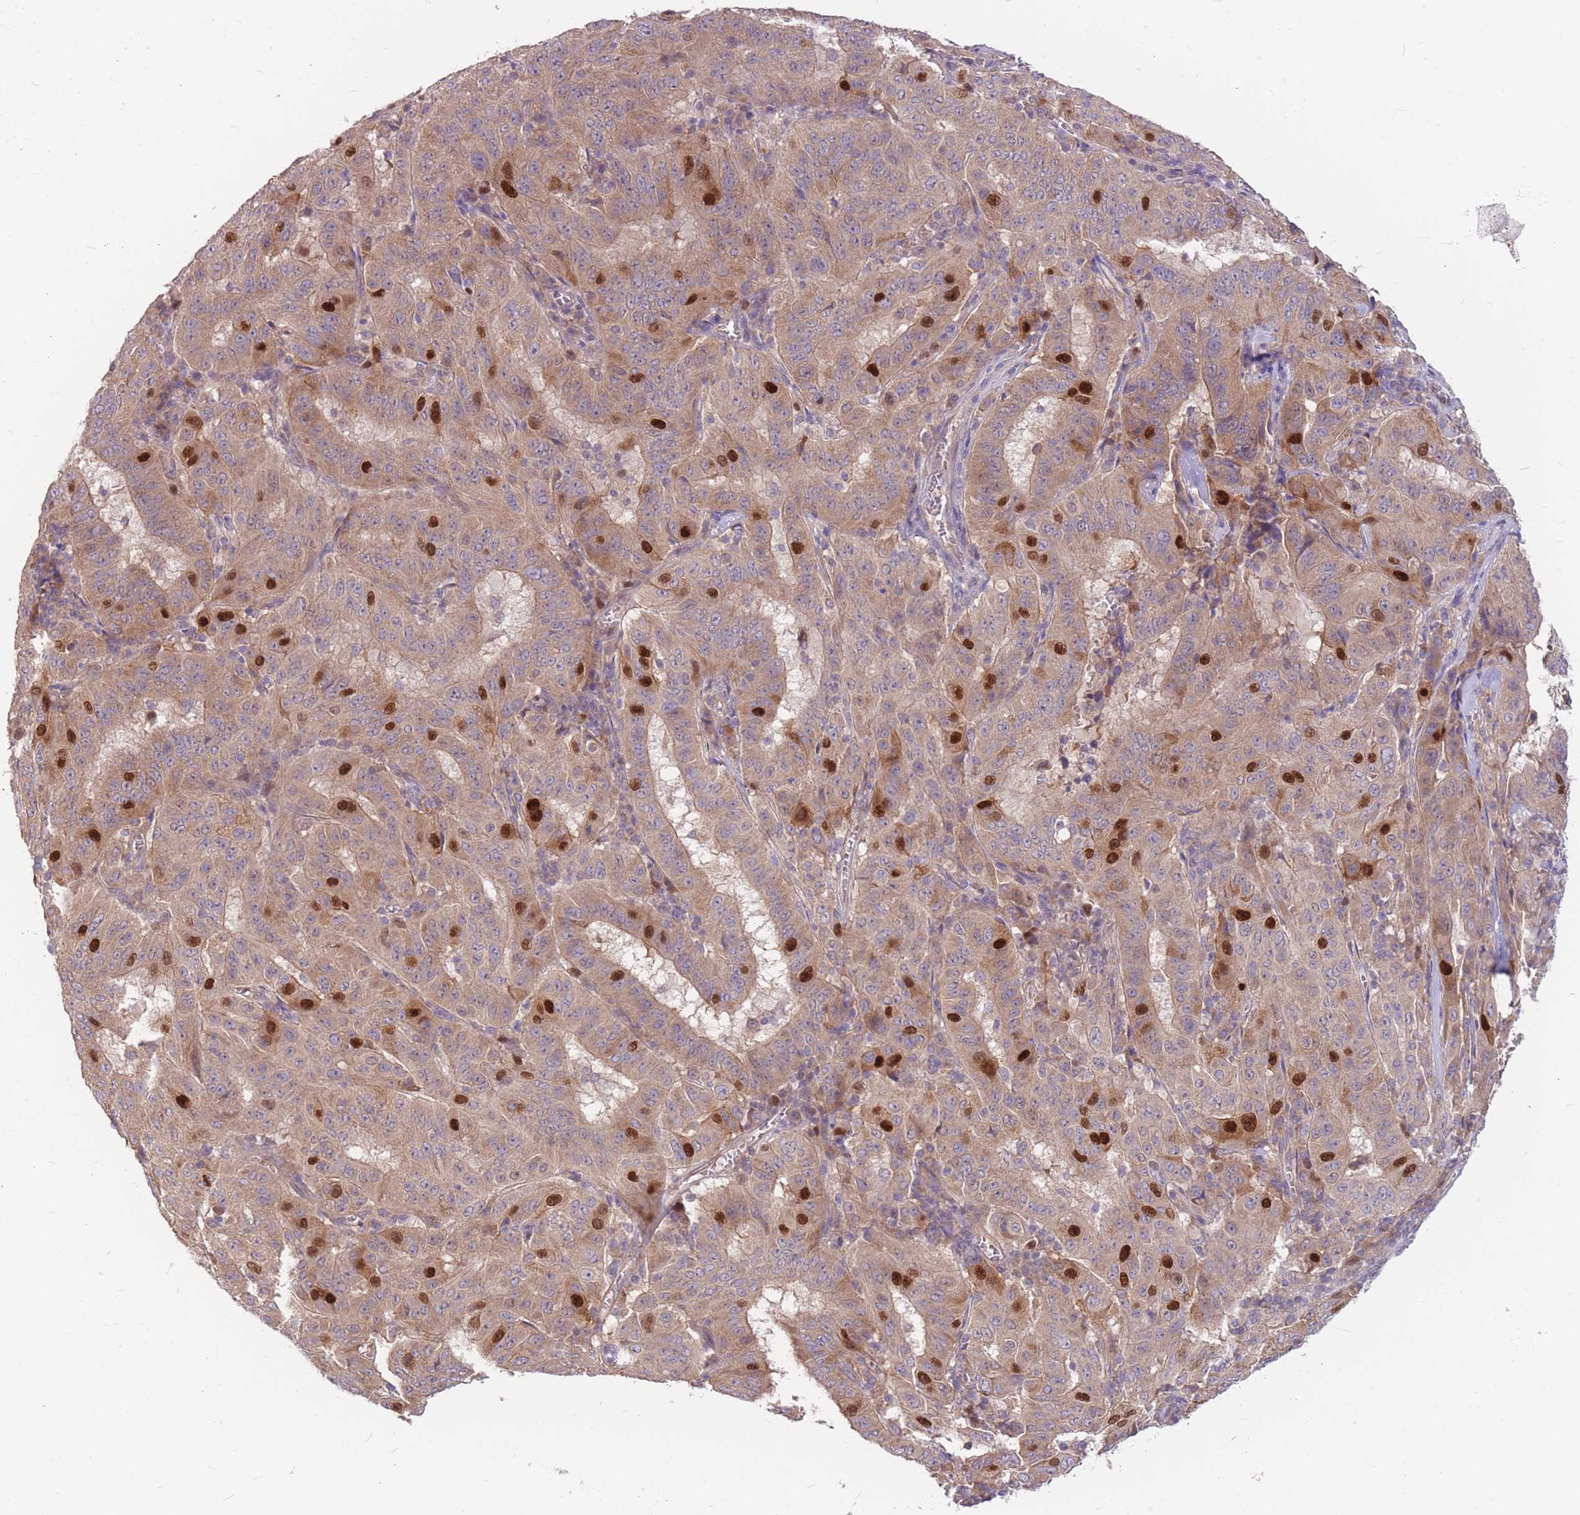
{"staining": {"intensity": "strong", "quantity": "<25%", "location": "cytoplasmic/membranous,nuclear"}, "tissue": "pancreatic cancer", "cell_type": "Tumor cells", "image_type": "cancer", "snomed": [{"axis": "morphology", "description": "Adenocarcinoma, NOS"}, {"axis": "topography", "description": "Pancreas"}], "caption": "Protein expression analysis of human pancreatic adenocarcinoma reveals strong cytoplasmic/membranous and nuclear positivity in approximately <25% of tumor cells. The staining is performed using DAB (3,3'-diaminobenzidine) brown chromogen to label protein expression. The nuclei are counter-stained blue using hematoxylin.", "gene": "GMNN", "patient": {"sex": "male", "age": 63}}